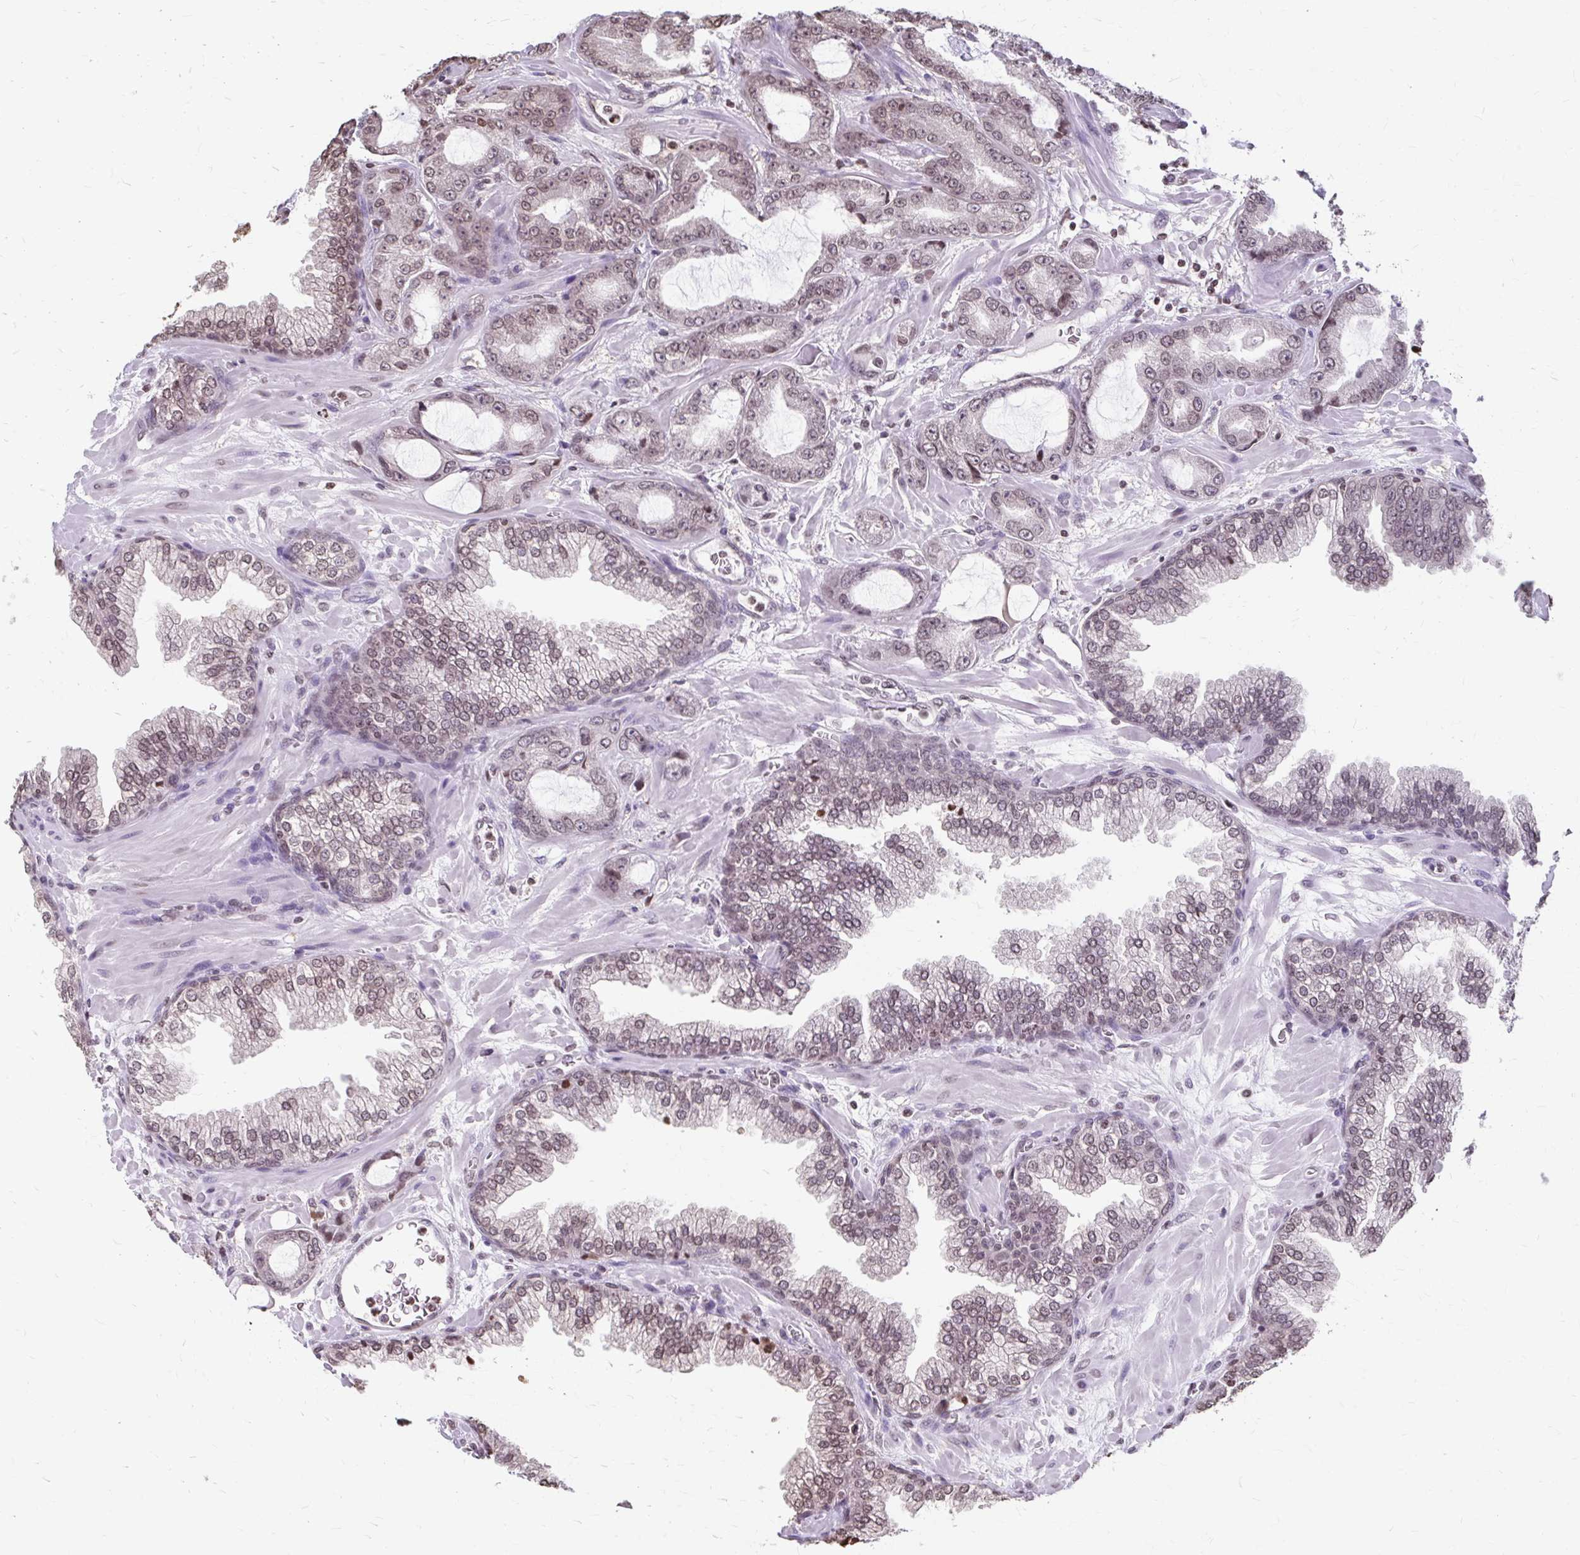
{"staining": {"intensity": "moderate", "quantity": ">75%", "location": "nuclear"}, "tissue": "prostate cancer", "cell_type": "Tumor cells", "image_type": "cancer", "snomed": [{"axis": "morphology", "description": "Adenocarcinoma, High grade"}, {"axis": "topography", "description": "Prostate"}], "caption": "Immunohistochemistry of prostate cancer (high-grade adenocarcinoma) shows medium levels of moderate nuclear expression in approximately >75% of tumor cells.", "gene": "ORC3", "patient": {"sex": "male", "age": 68}}